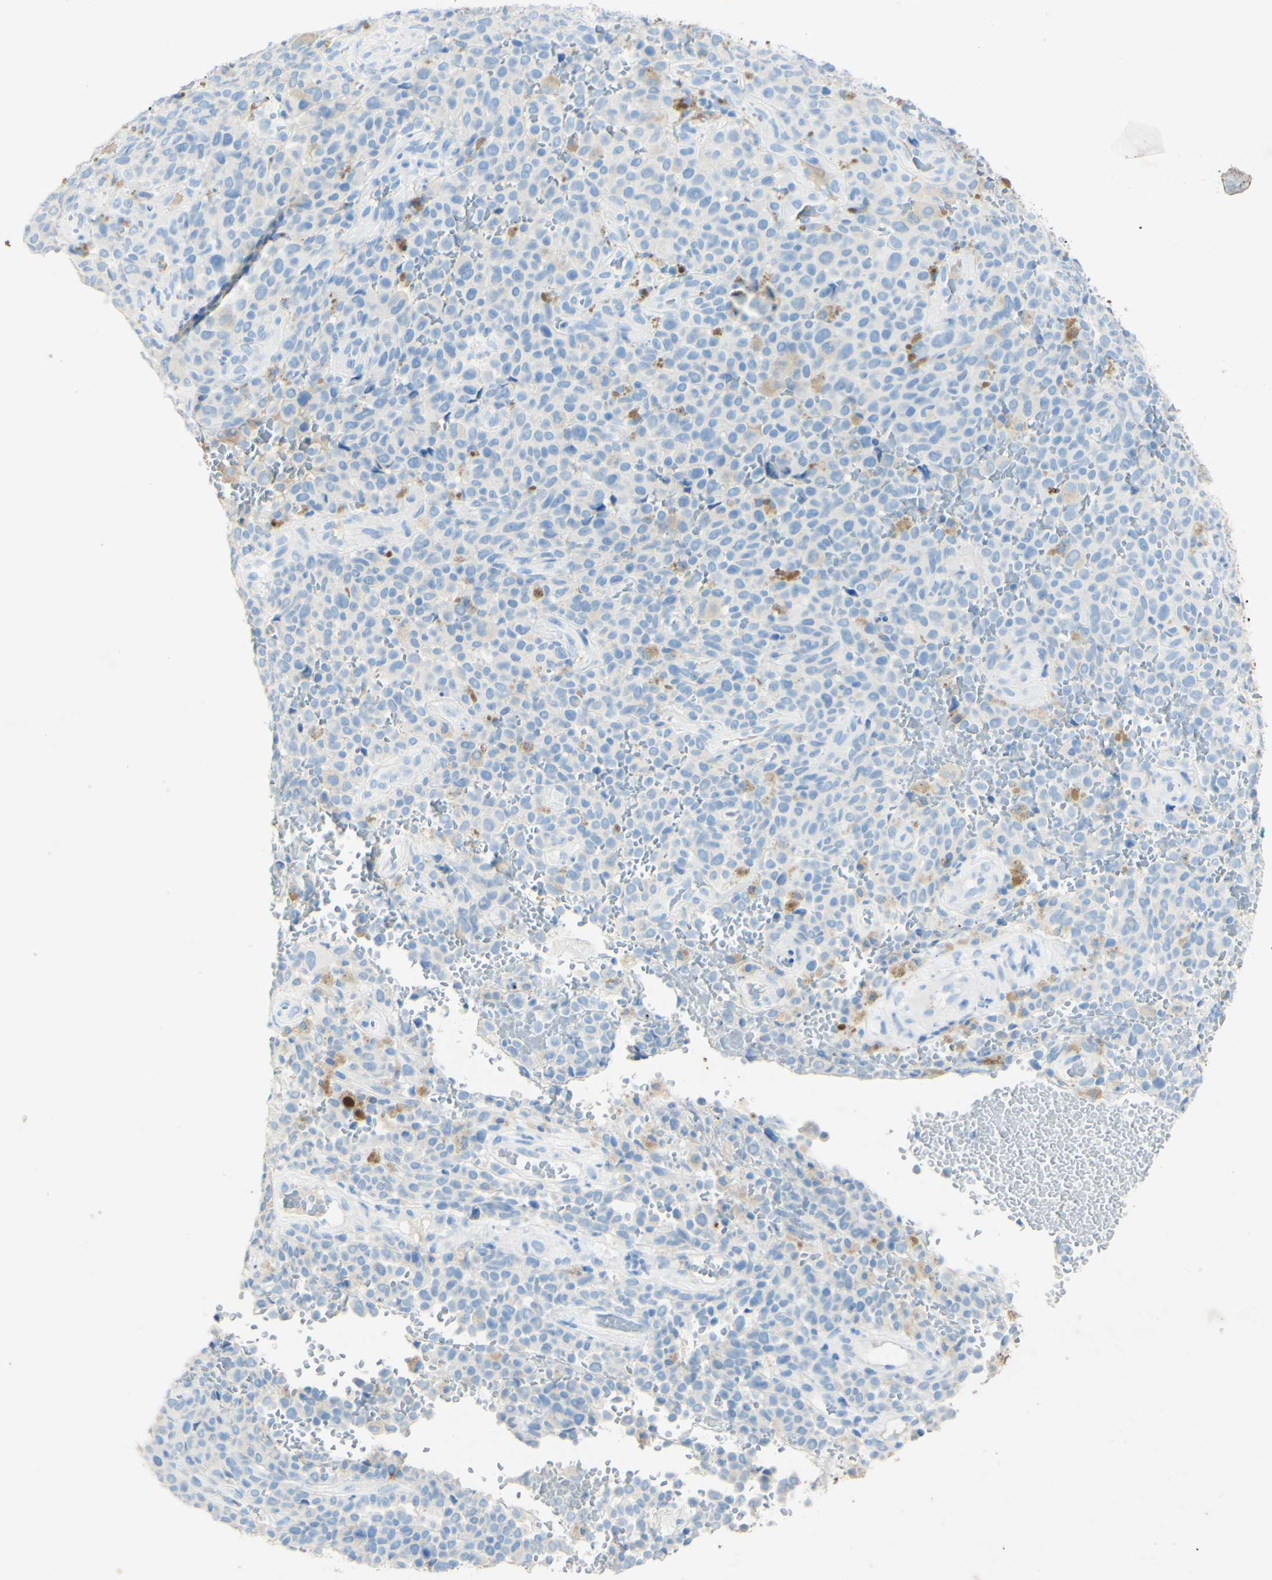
{"staining": {"intensity": "negative", "quantity": "none", "location": "none"}, "tissue": "melanoma", "cell_type": "Tumor cells", "image_type": "cancer", "snomed": [{"axis": "morphology", "description": "Malignant melanoma, NOS"}, {"axis": "topography", "description": "Skin"}], "caption": "Malignant melanoma stained for a protein using immunohistochemistry (IHC) reveals no positivity tumor cells.", "gene": "PIGR", "patient": {"sex": "female", "age": 82}}